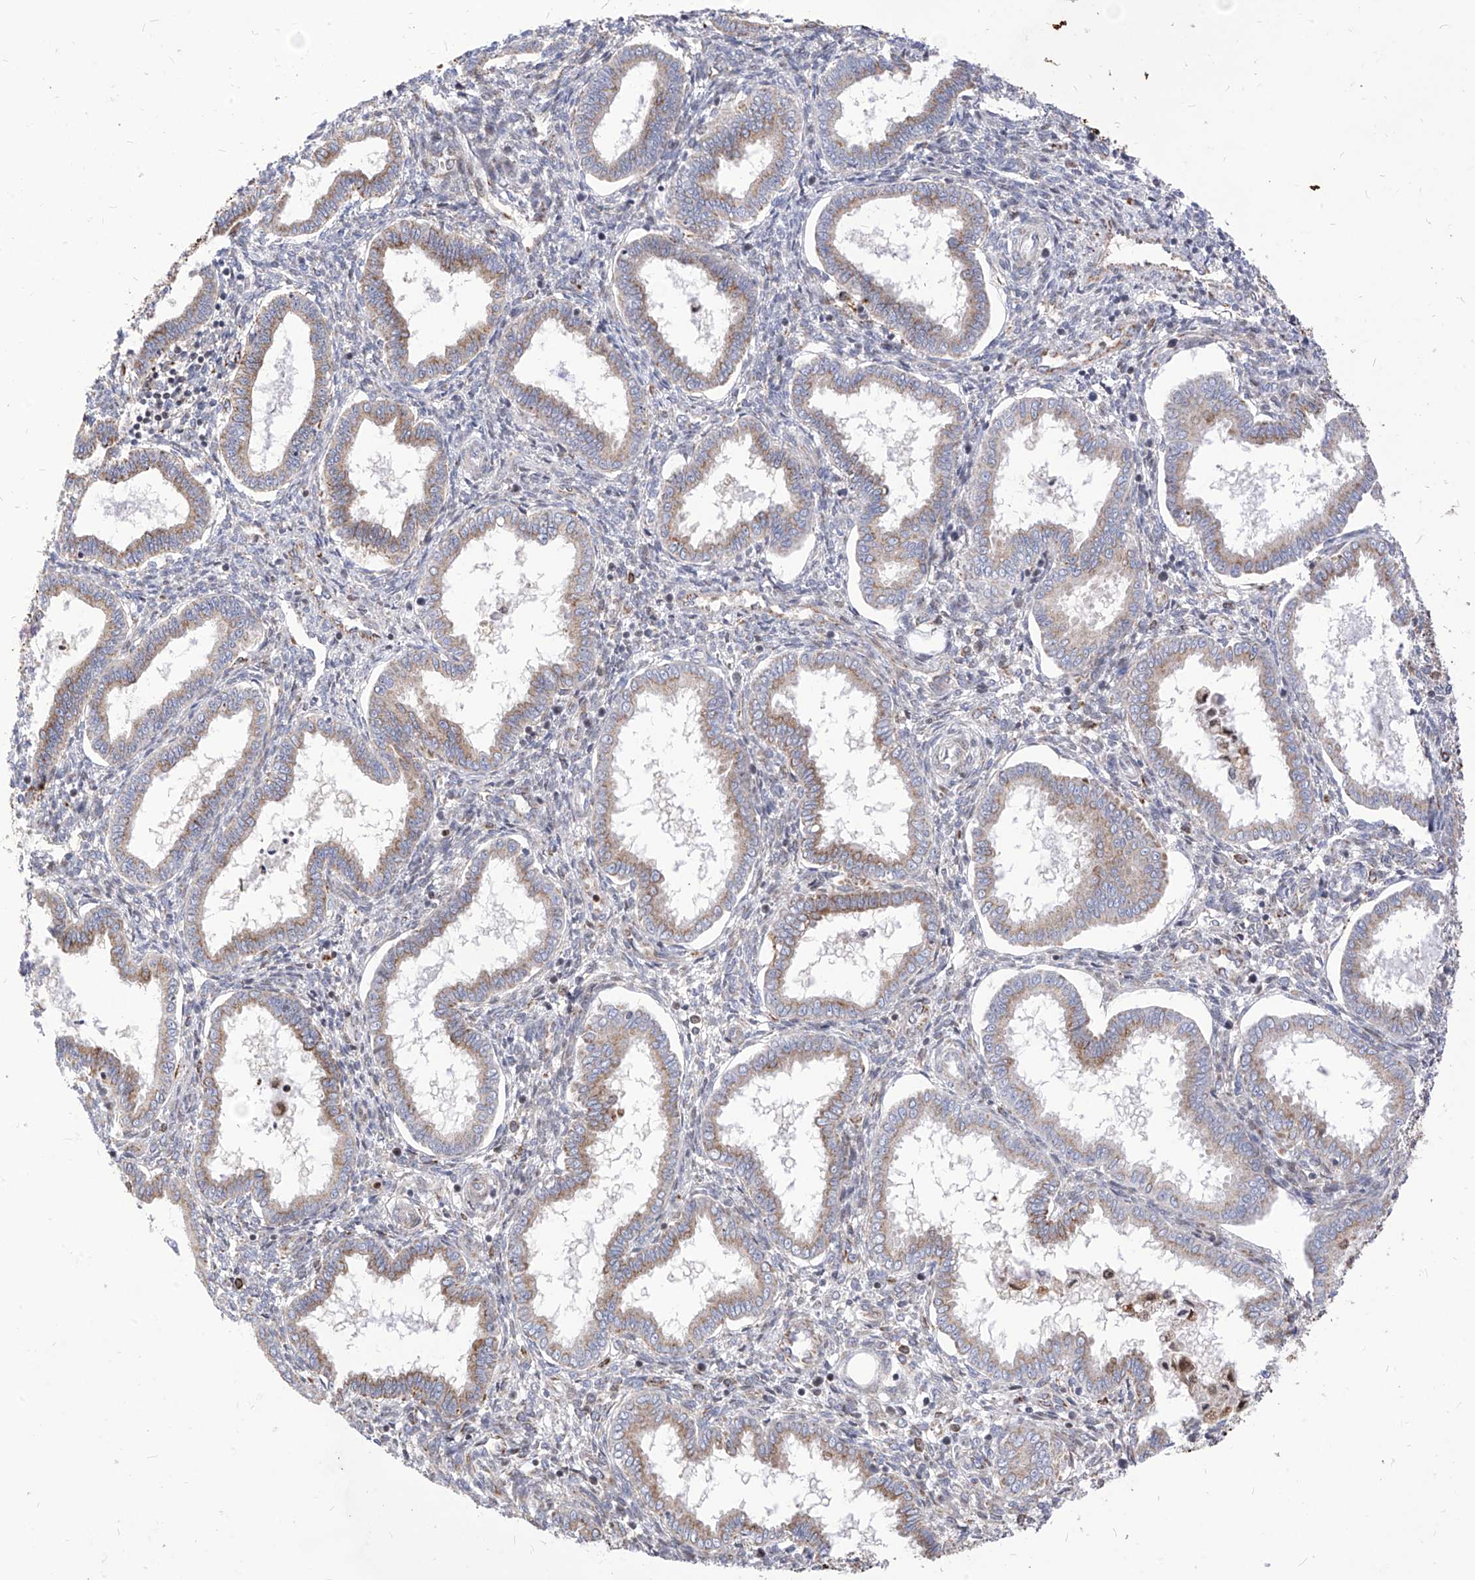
{"staining": {"intensity": "negative", "quantity": "none", "location": "none"}, "tissue": "endometrium", "cell_type": "Cells in endometrial stroma", "image_type": "normal", "snomed": [{"axis": "morphology", "description": "Normal tissue, NOS"}, {"axis": "topography", "description": "Endometrium"}], "caption": "Image shows no protein positivity in cells in endometrial stroma of benign endometrium.", "gene": "TTLL8", "patient": {"sex": "female", "age": 24}}